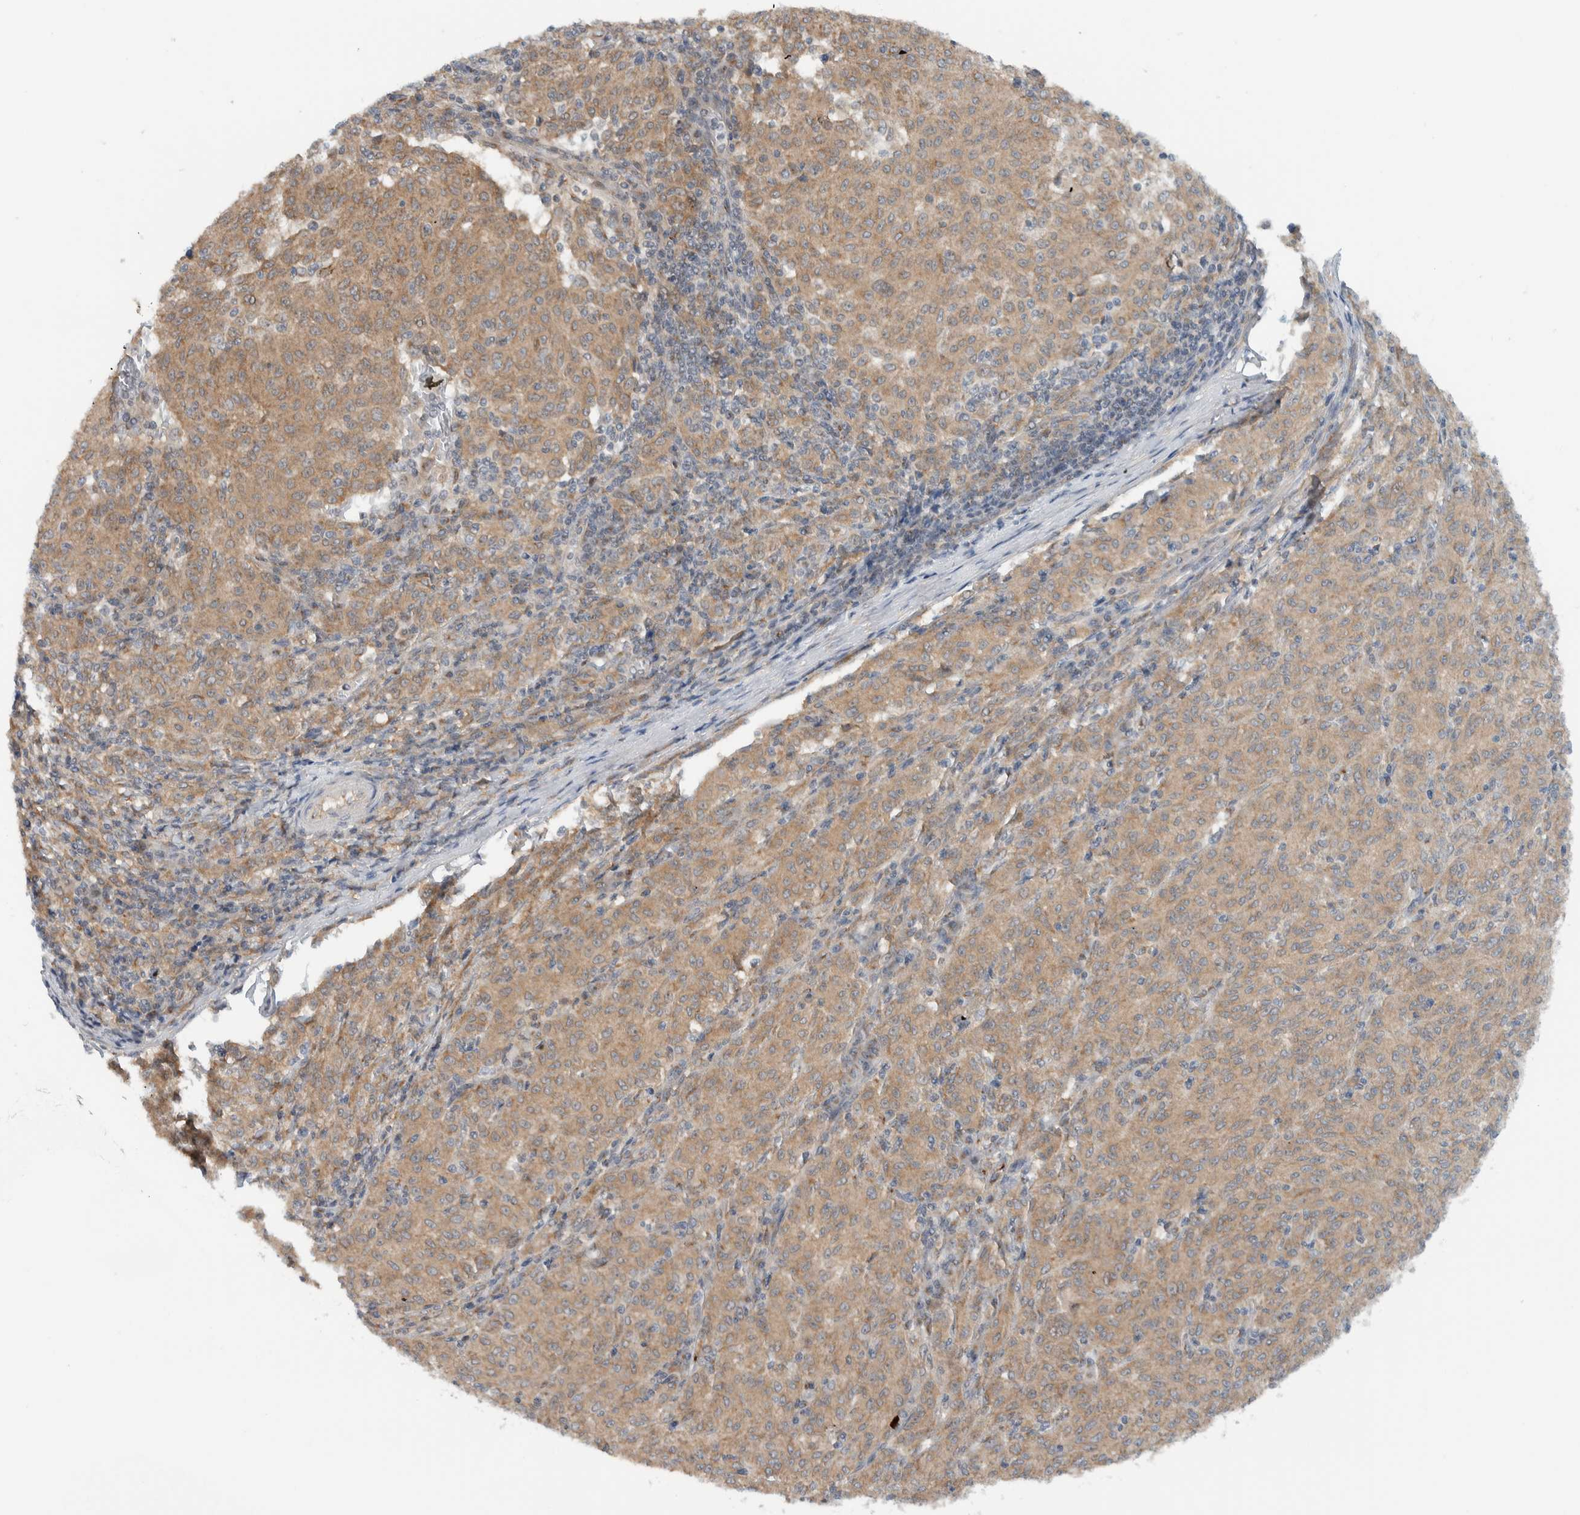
{"staining": {"intensity": "moderate", "quantity": ">75%", "location": "cytoplasmic/membranous"}, "tissue": "melanoma", "cell_type": "Tumor cells", "image_type": "cancer", "snomed": [{"axis": "morphology", "description": "Malignant melanoma, NOS"}, {"axis": "topography", "description": "Skin"}], "caption": "Immunohistochemical staining of human melanoma shows medium levels of moderate cytoplasmic/membranous protein positivity in approximately >75% of tumor cells.", "gene": "RERE", "patient": {"sex": "female", "age": 72}}